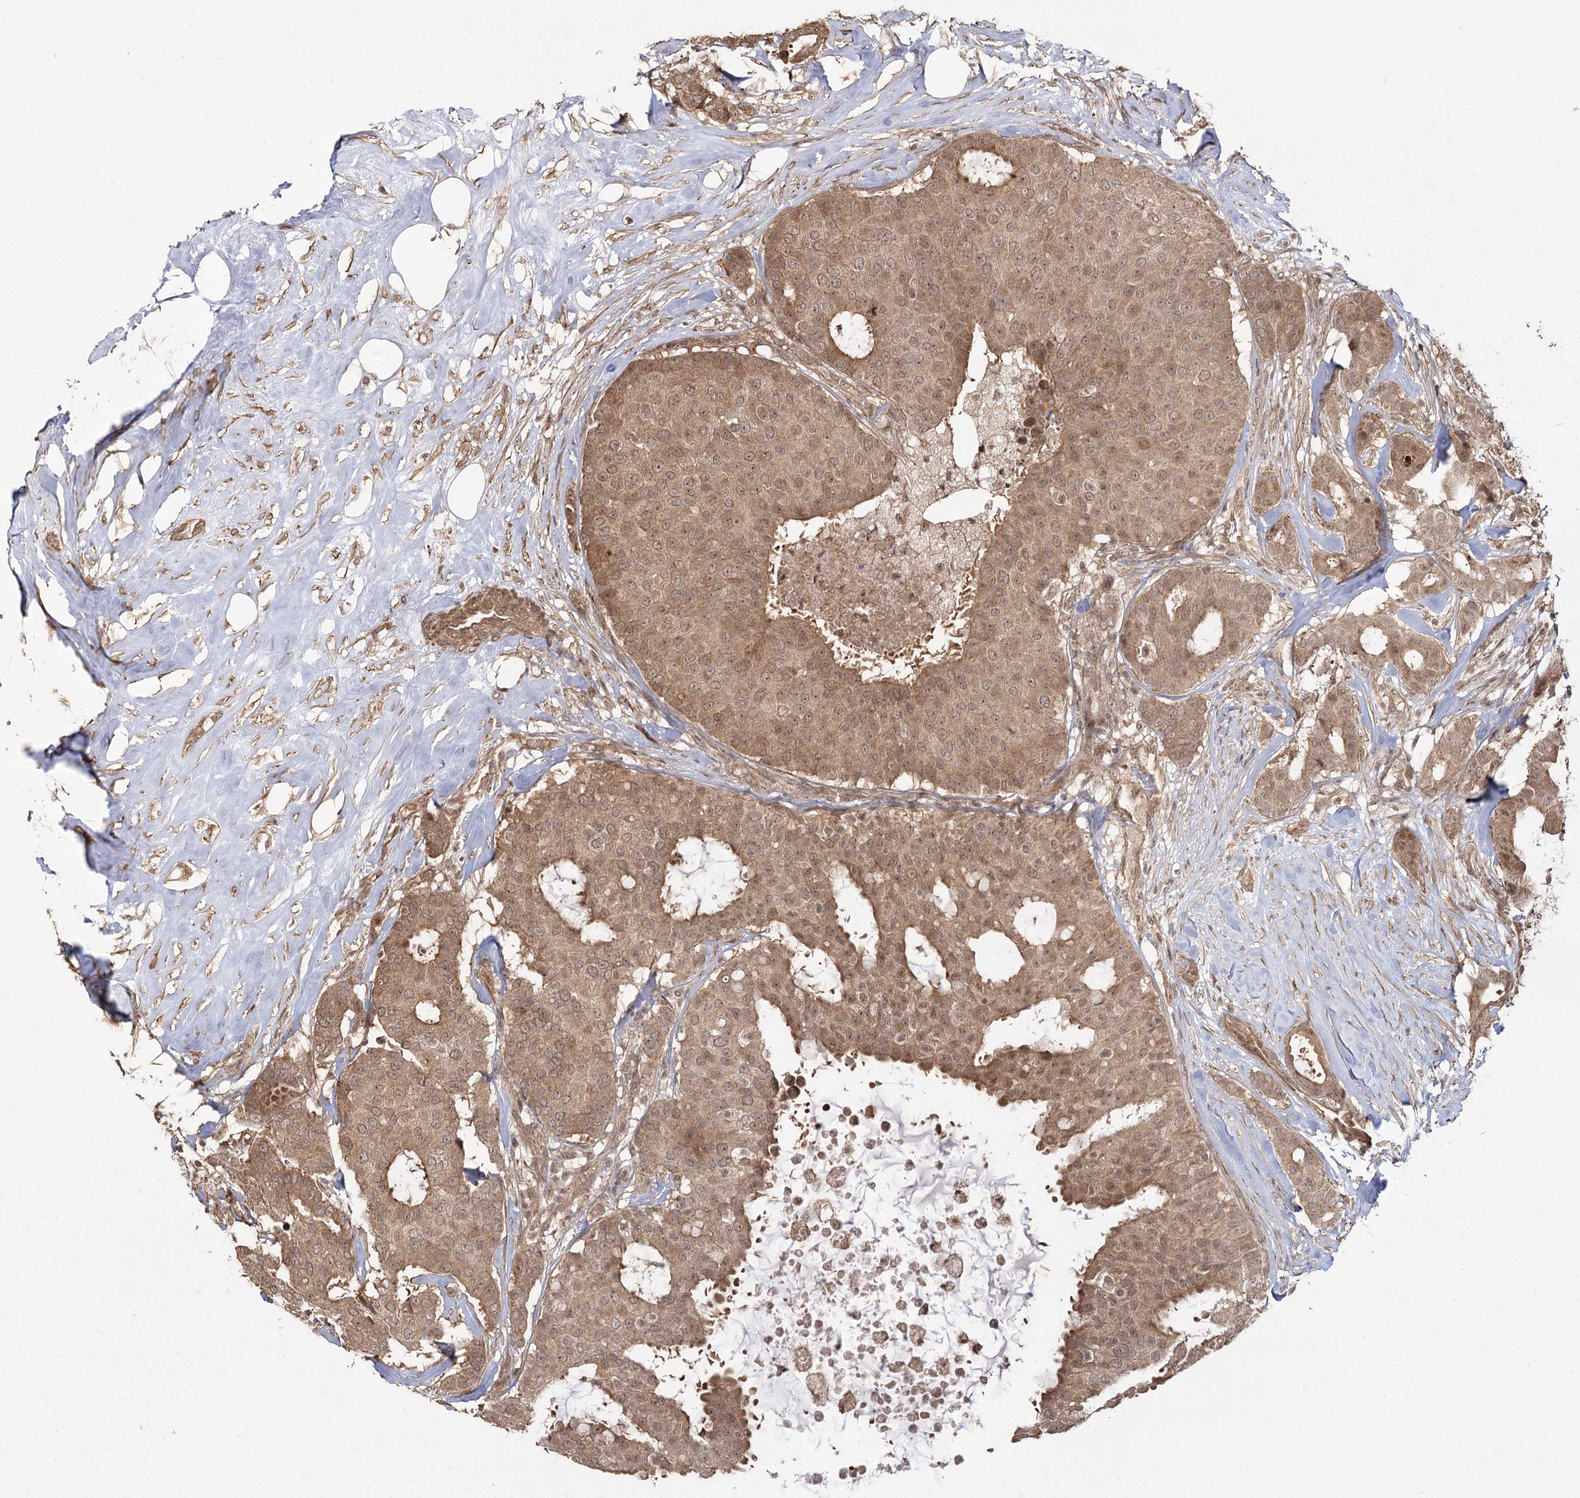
{"staining": {"intensity": "moderate", "quantity": ">75%", "location": "cytoplasmic/membranous,nuclear"}, "tissue": "breast cancer", "cell_type": "Tumor cells", "image_type": "cancer", "snomed": [{"axis": "morphology", "description": "Duct carcinoma"}, {"axis": "topography", "description": "Breast"}], "caption": "Human breast cancer stained with a brown dye exhibits moderate cytoplasmic/membranous and nuclear positive expression in about >75% of tumor cells.", "gene": "R3HDM2", "patient": {"sex": "female", "age": 75}}